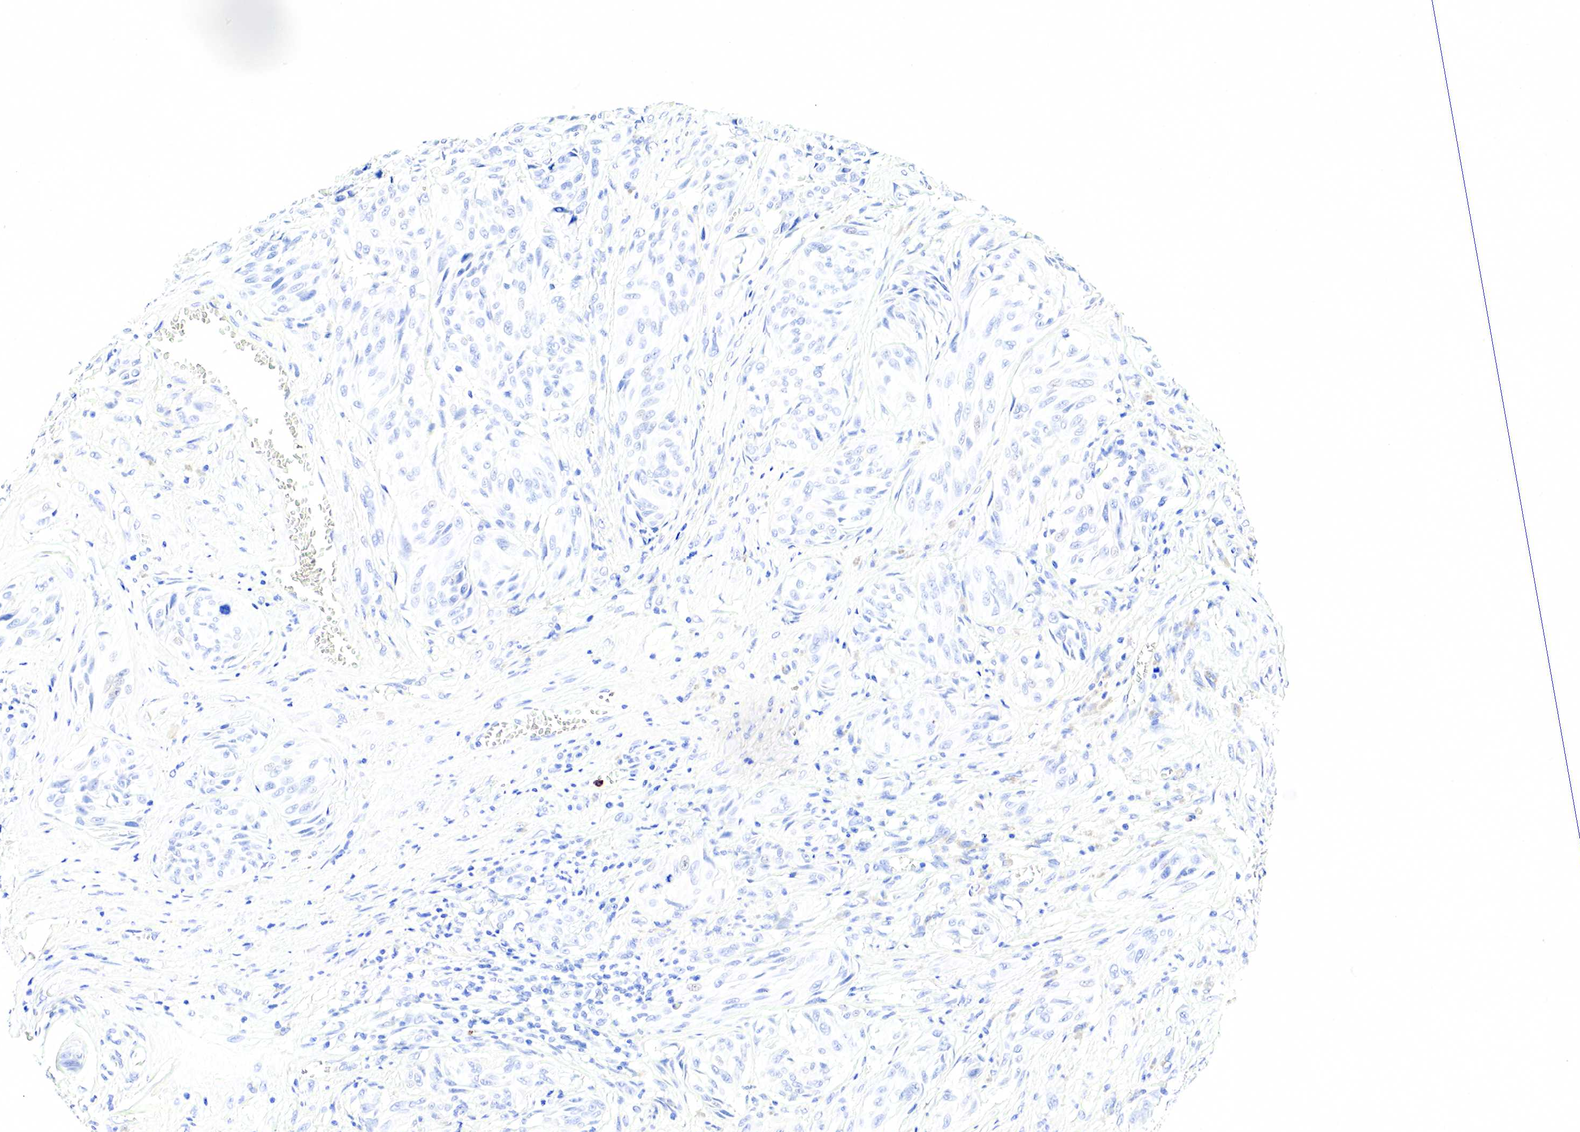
{"staining": {"intensity": "negative", "quantity": "none", "location": "none"}, "tissue": "melanoma", "cell_type": "Tumor cells", "image_type": "cancer", "snomed": [{"axis": "morphology", "description": "Malignant melanoma, NOS"}, {"axis": "topography", "description": "Skin"}], "caption": "IHC of melanoma shows no positivity in tumor cells.", "gene": "FUT4", "patient": {"sex": "male", "age": 54}}